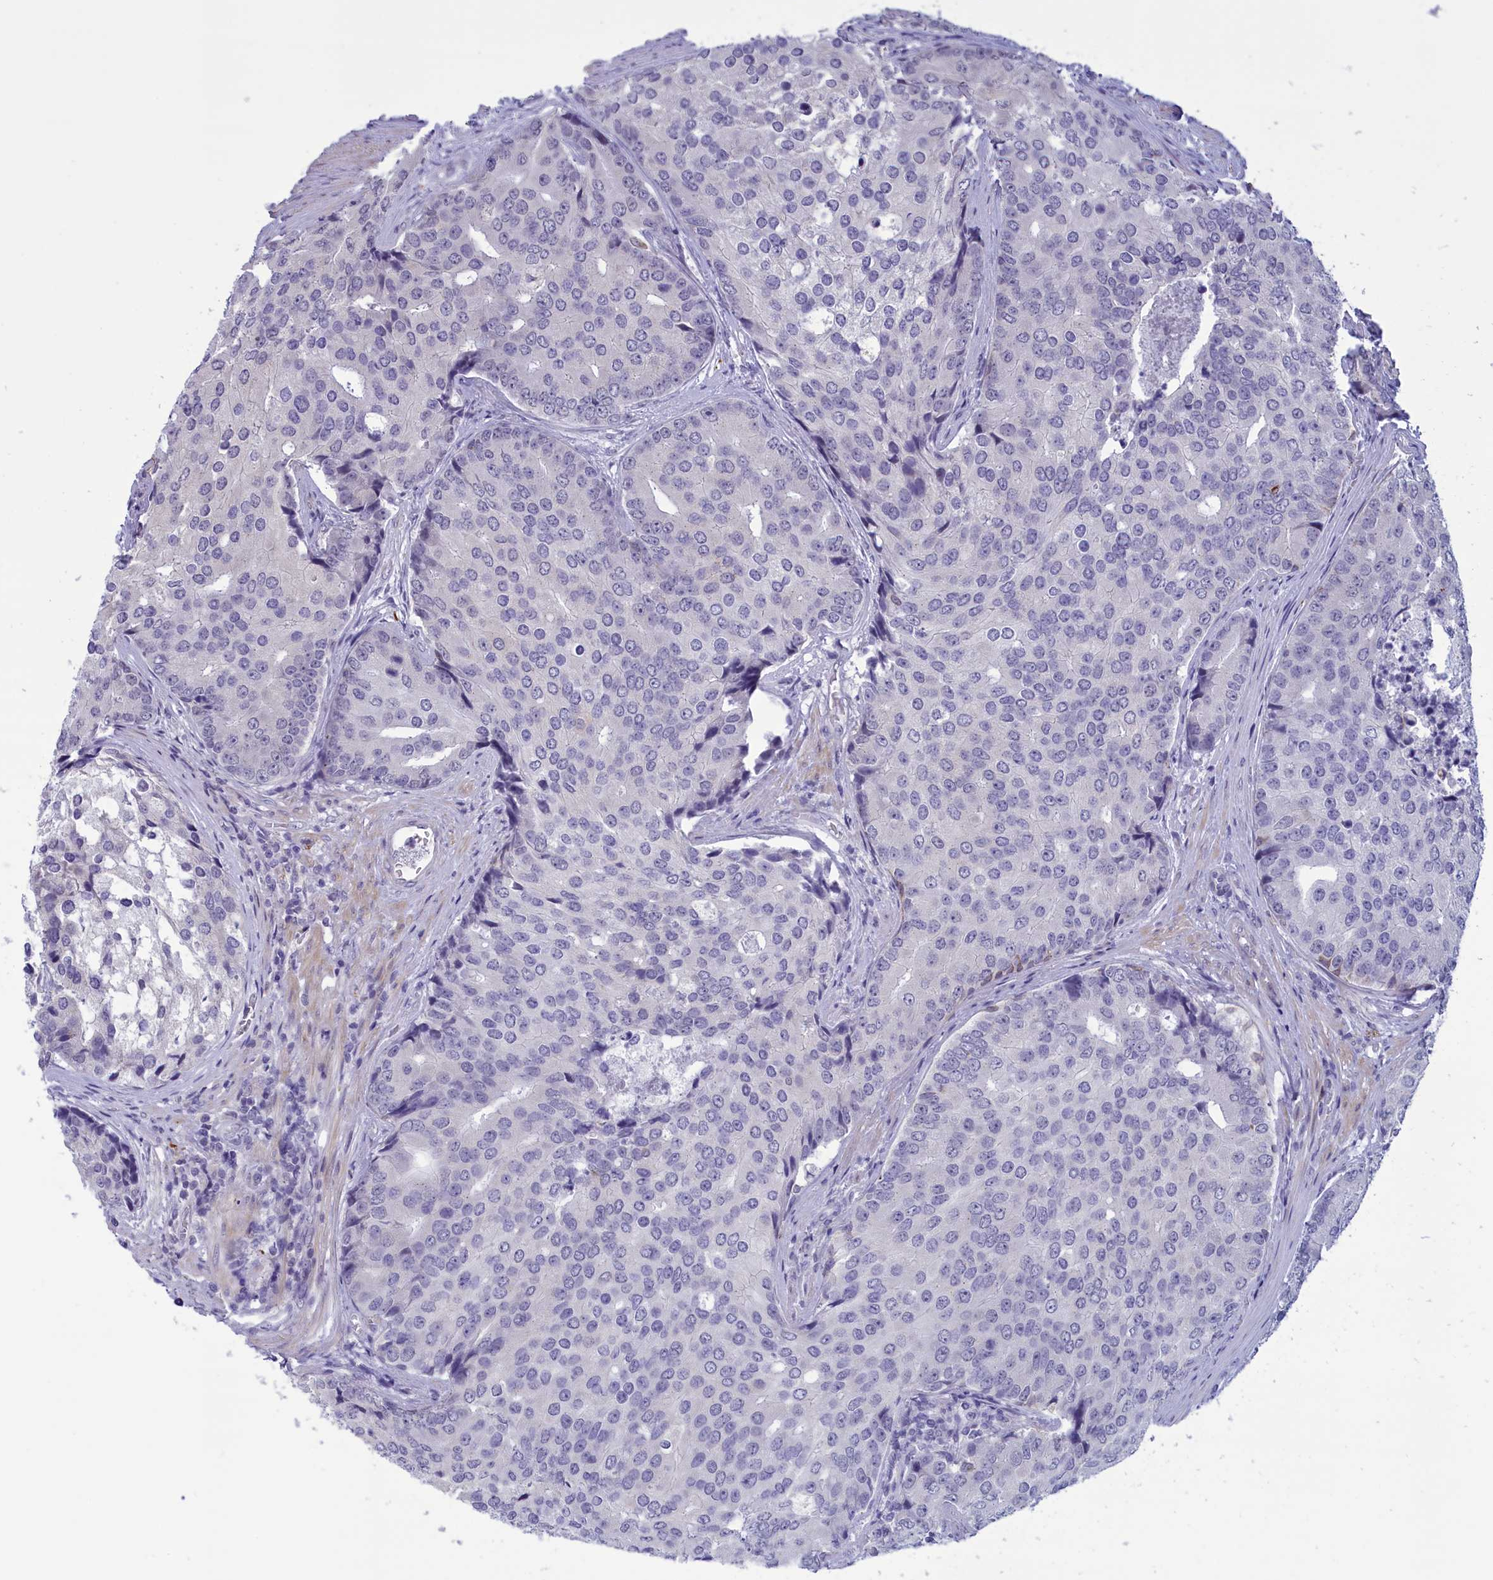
{"staining": {"intensity": "negative", "quantity": "none", "location": "none"}, "tissue": "prostate cancer", "cell_type": "Tumor cells", "image_type": "cancer", "snomed": [{"axis": "morphology", "description": "Adenocarcinoma, High grade"}, {"axis": "topography", "description": "Prostate"}], "caption": "Immunohistochemical staining of prostate cancer shows no significant positivity in tumor cells. (Stains: DAB immunohistochemistry with hematoxylin counter stain, Microscopy: brightfield microscopy at high magnification).", "gene": "ELOA2", "patient": {"sex": "male", "age": 62}}